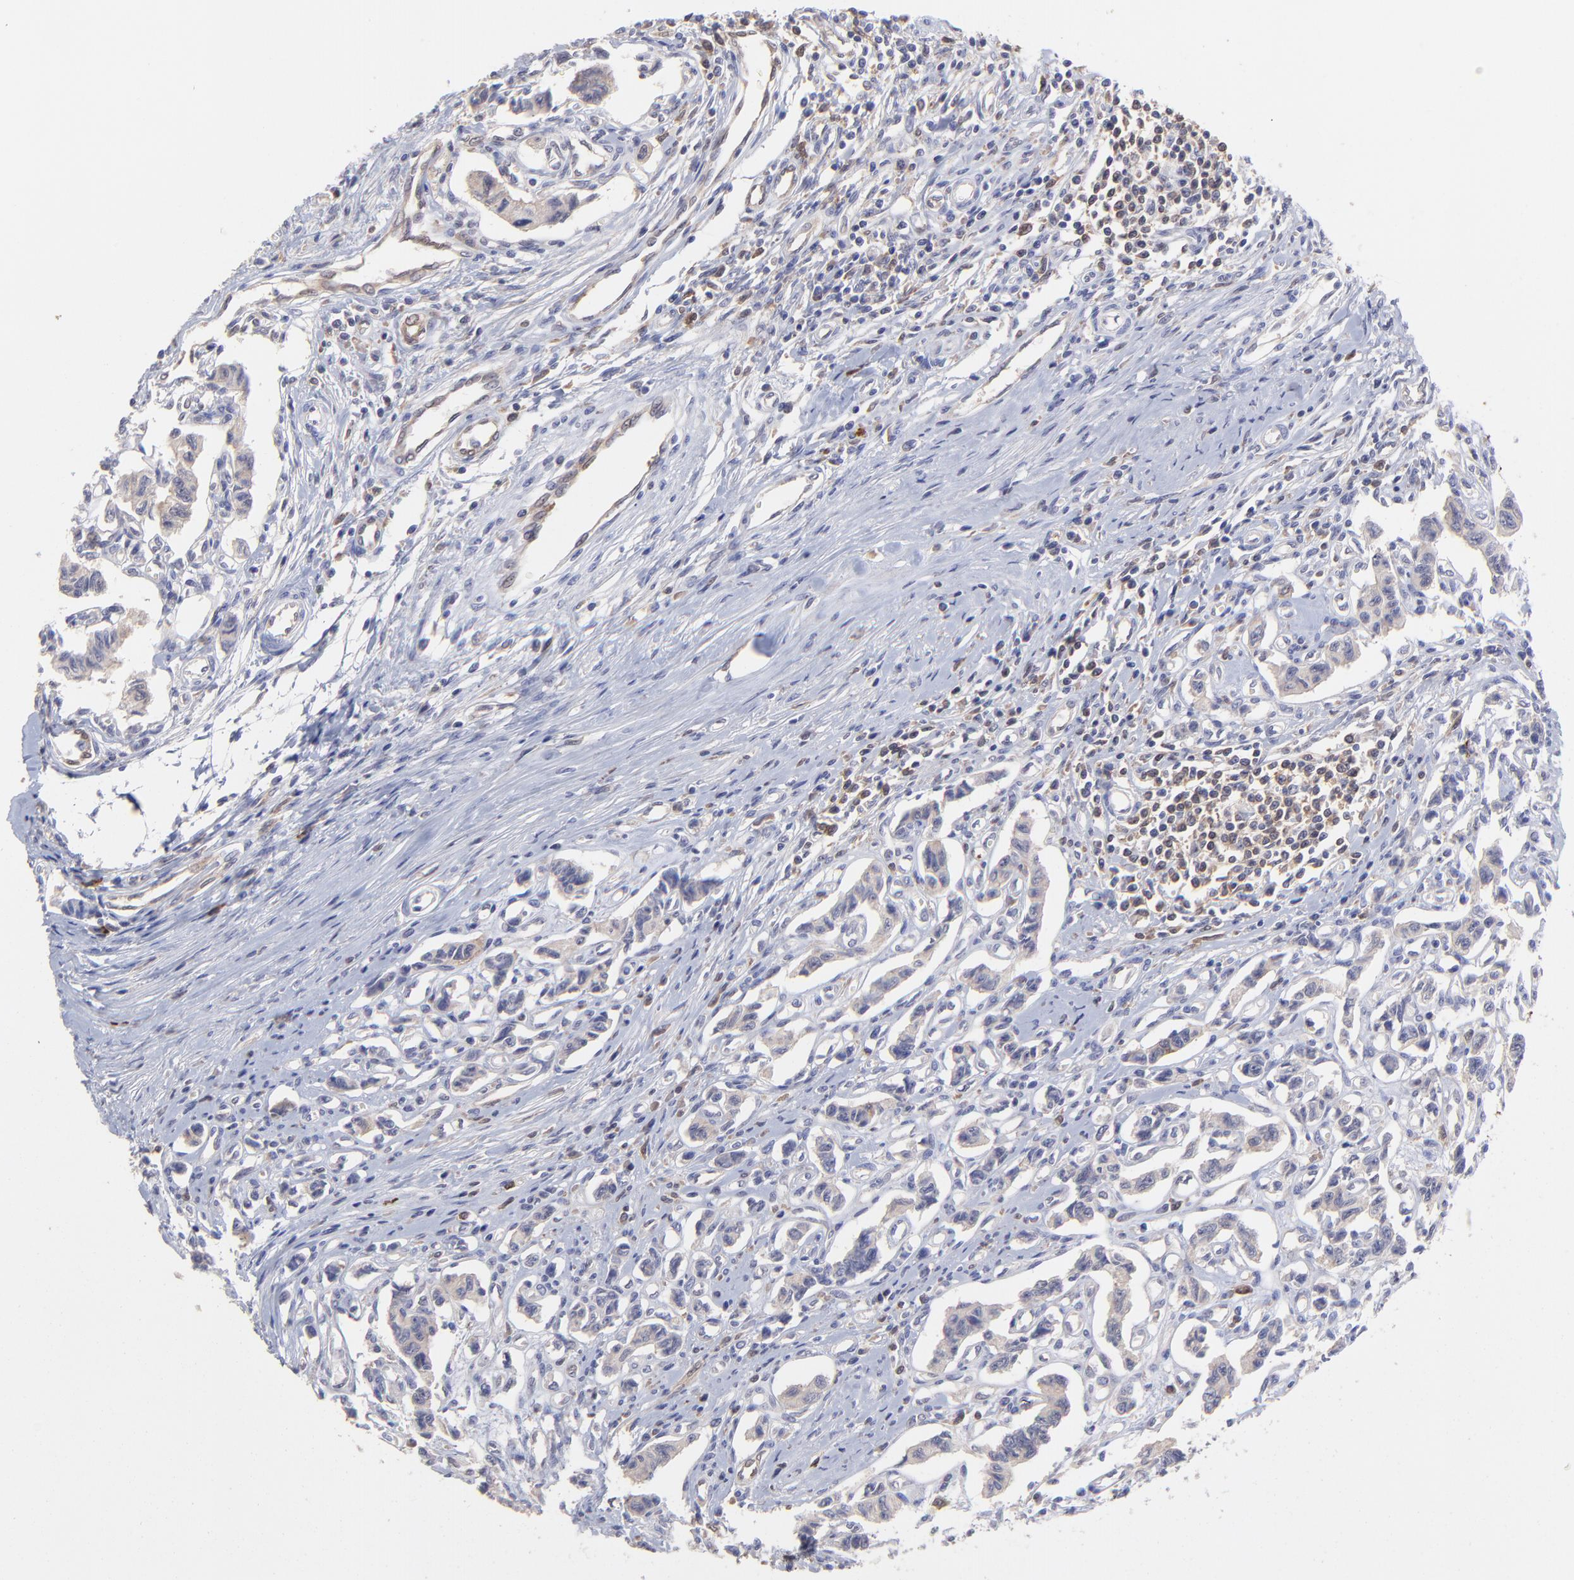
{"staining": {"intensity": "weak", "quantity": ">75%", "location": "cytoplasmic/membranous"}, "tissue": "renal cancer", "cell_type": "Tumor cells", "image_type": "cancer", "snomed": [{"axis": "morphology", "description": "Carcinoid, malignant, NOS"}, {"axis": "topography", "description": "Kidney"}], "caption": "A micrograph of renal cancer (carcinoid (malignant)) stained for a protein shows weak cytoplasmic/membranous brown staining in tumor cells. (brown staining indicates protein expression, while blue staining denotes nuclei).", "gene": "HYAL1", "patient": {"sex": "female", "age": 41}}